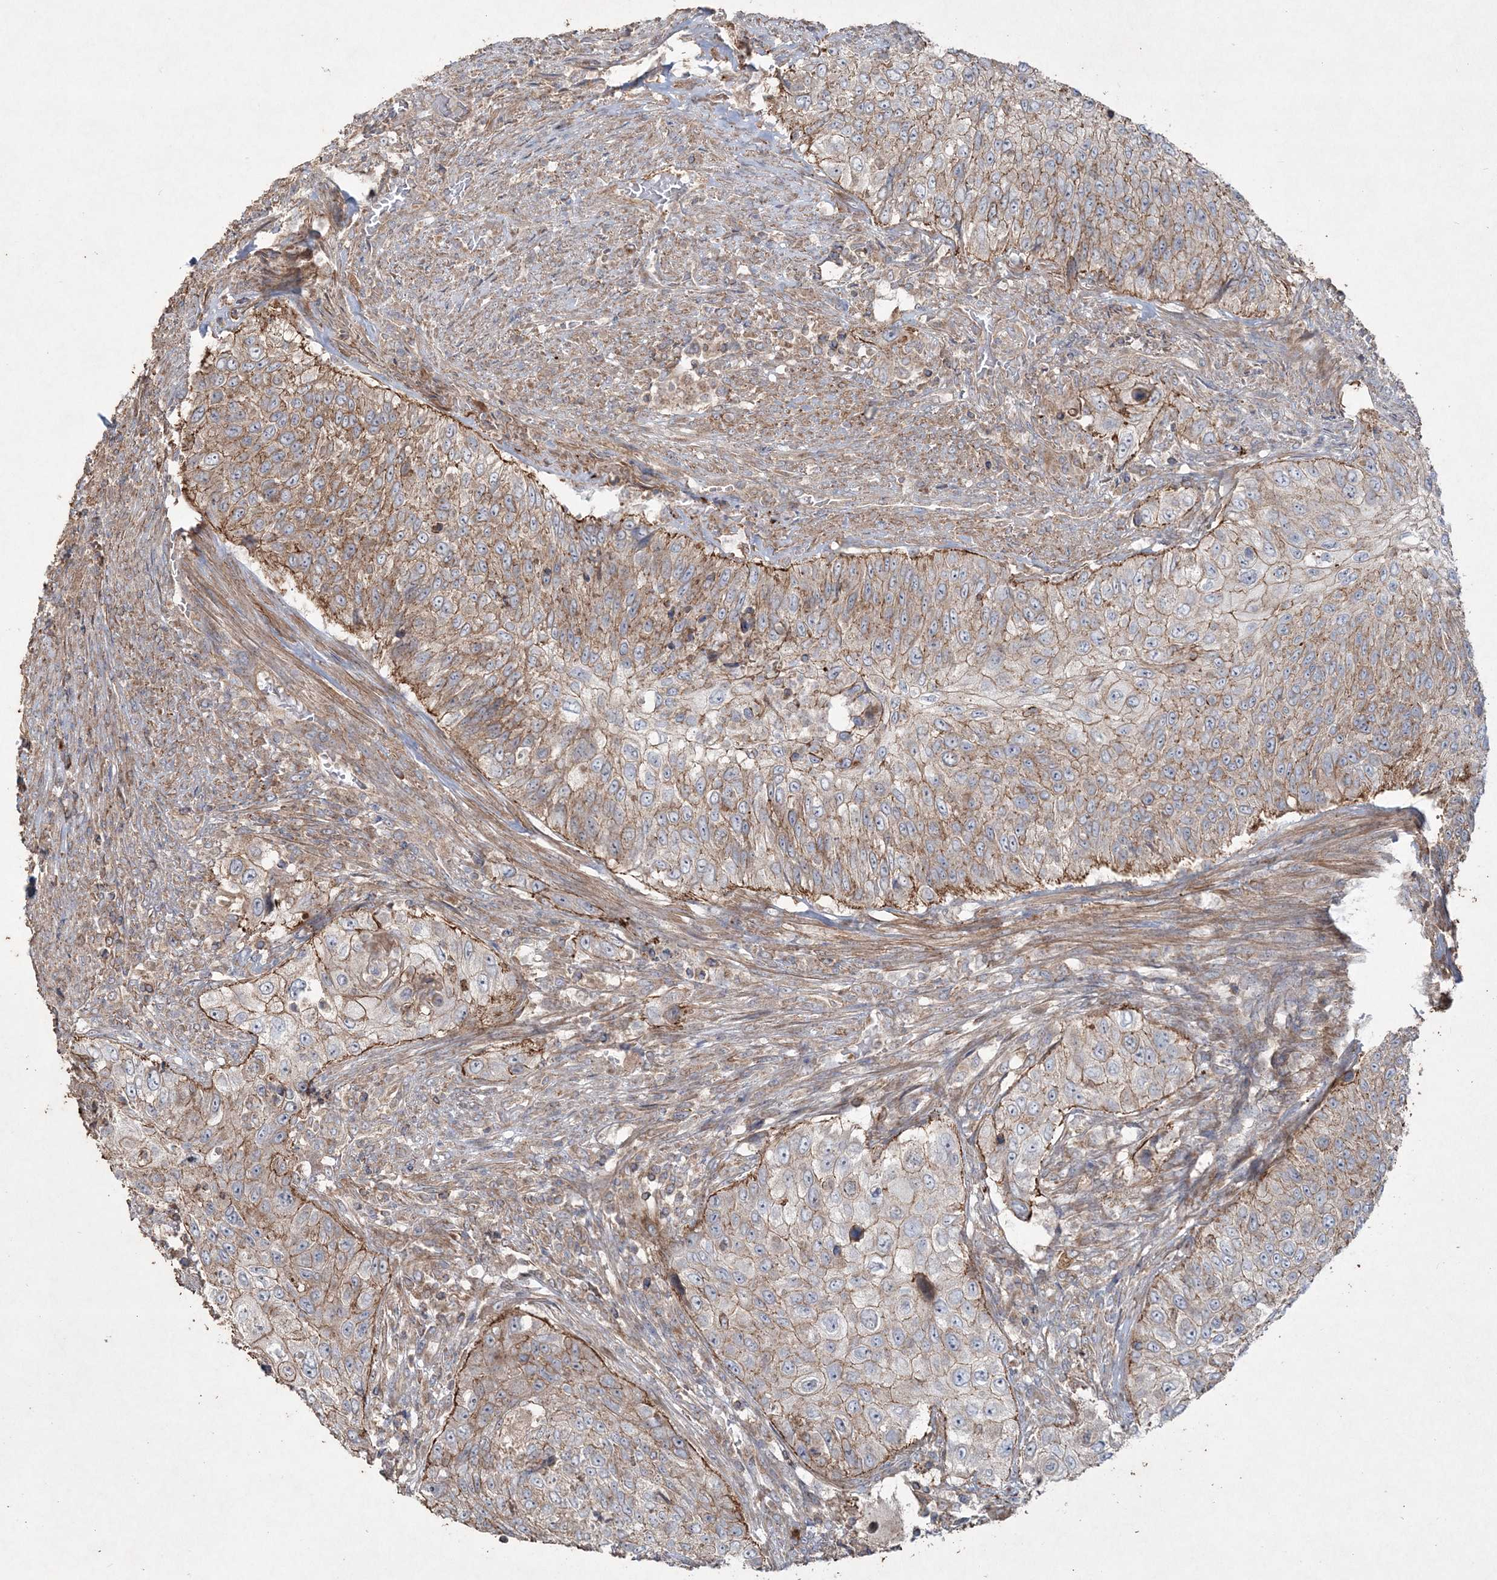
{"staining": {"intensity": "moderate", "quantity": ">75%", "location": "cytoplasmic/membranous"}, "tissue": "urothelial cancer", "cell_type": "Tumor cells", "image_type": "cancer", "snomed": [{"axis": "morphology", "description": "Urothelial carcinoma, High grade"}, {"axis": "topography", "description": "Urinary bladder"}], "caption": "The micrograph reveals staining of urothelial cancer, revealing moderate cytoplasmic/membranous protein staining (brown color) within tumor cells.", "gene": "TTC7A", "patient": {"sex": "female", "age": 60}}